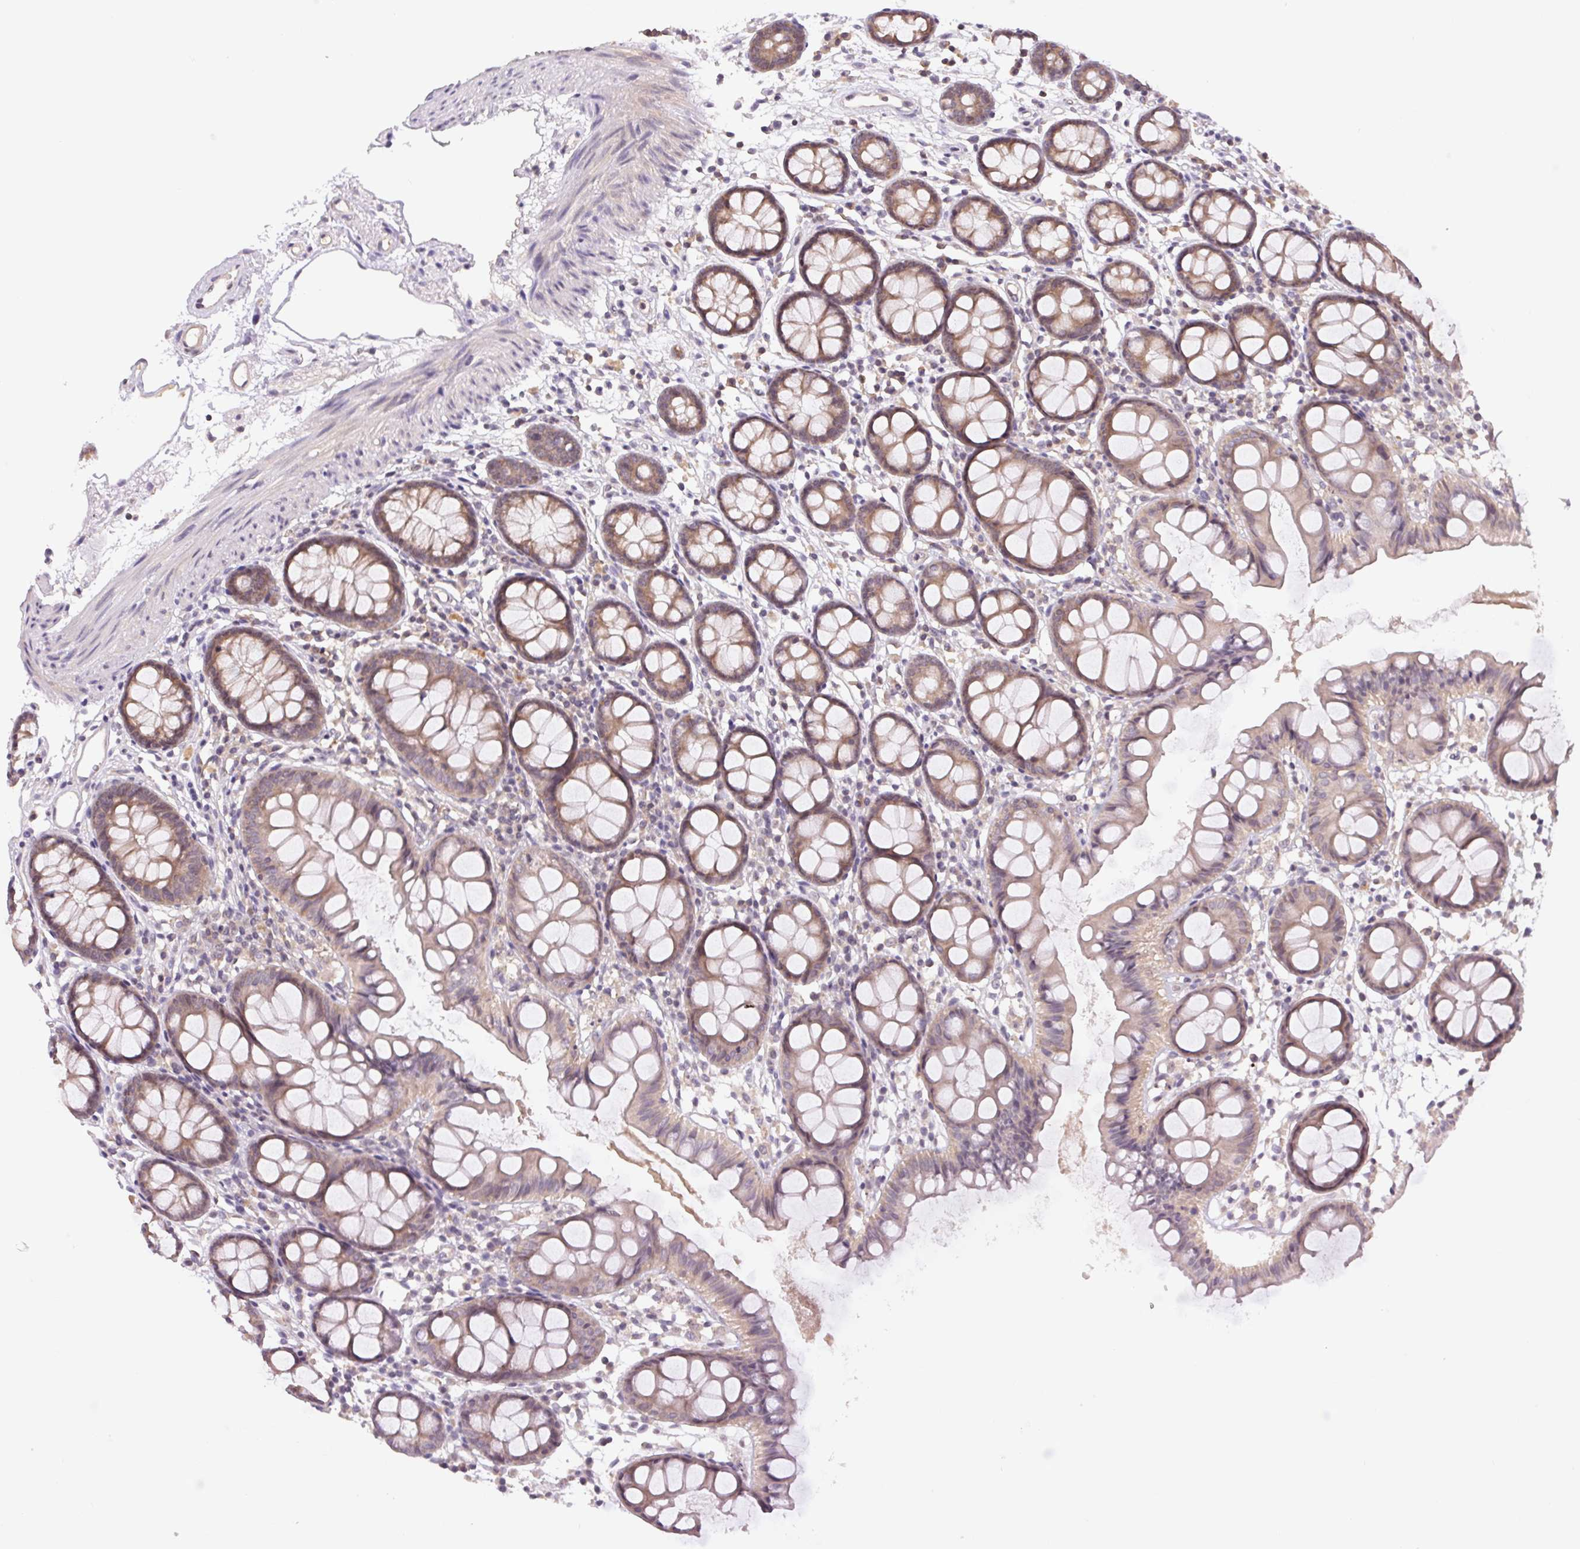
{"staining": {"intensity": "weak", "quantity": ">75%", "location": "cytoplasmic/membranous"}, "tissue": "colon", "cell_type": "Endothelial cells", "image_type": "normal", "snomed": [{"axis": "morphology", "description": "Normal tissue, NOS"}, {"axis": "topography", "description": "Colon"}], "caption": "High-power microscopy captured an IHC photomicrograph of normal colon, revealing weak cytoplasmic/membranous expression in approximately >75% of endothelial cells.", "gene": "BNIP5", "patient": {"sex": "female", "age": 84}}